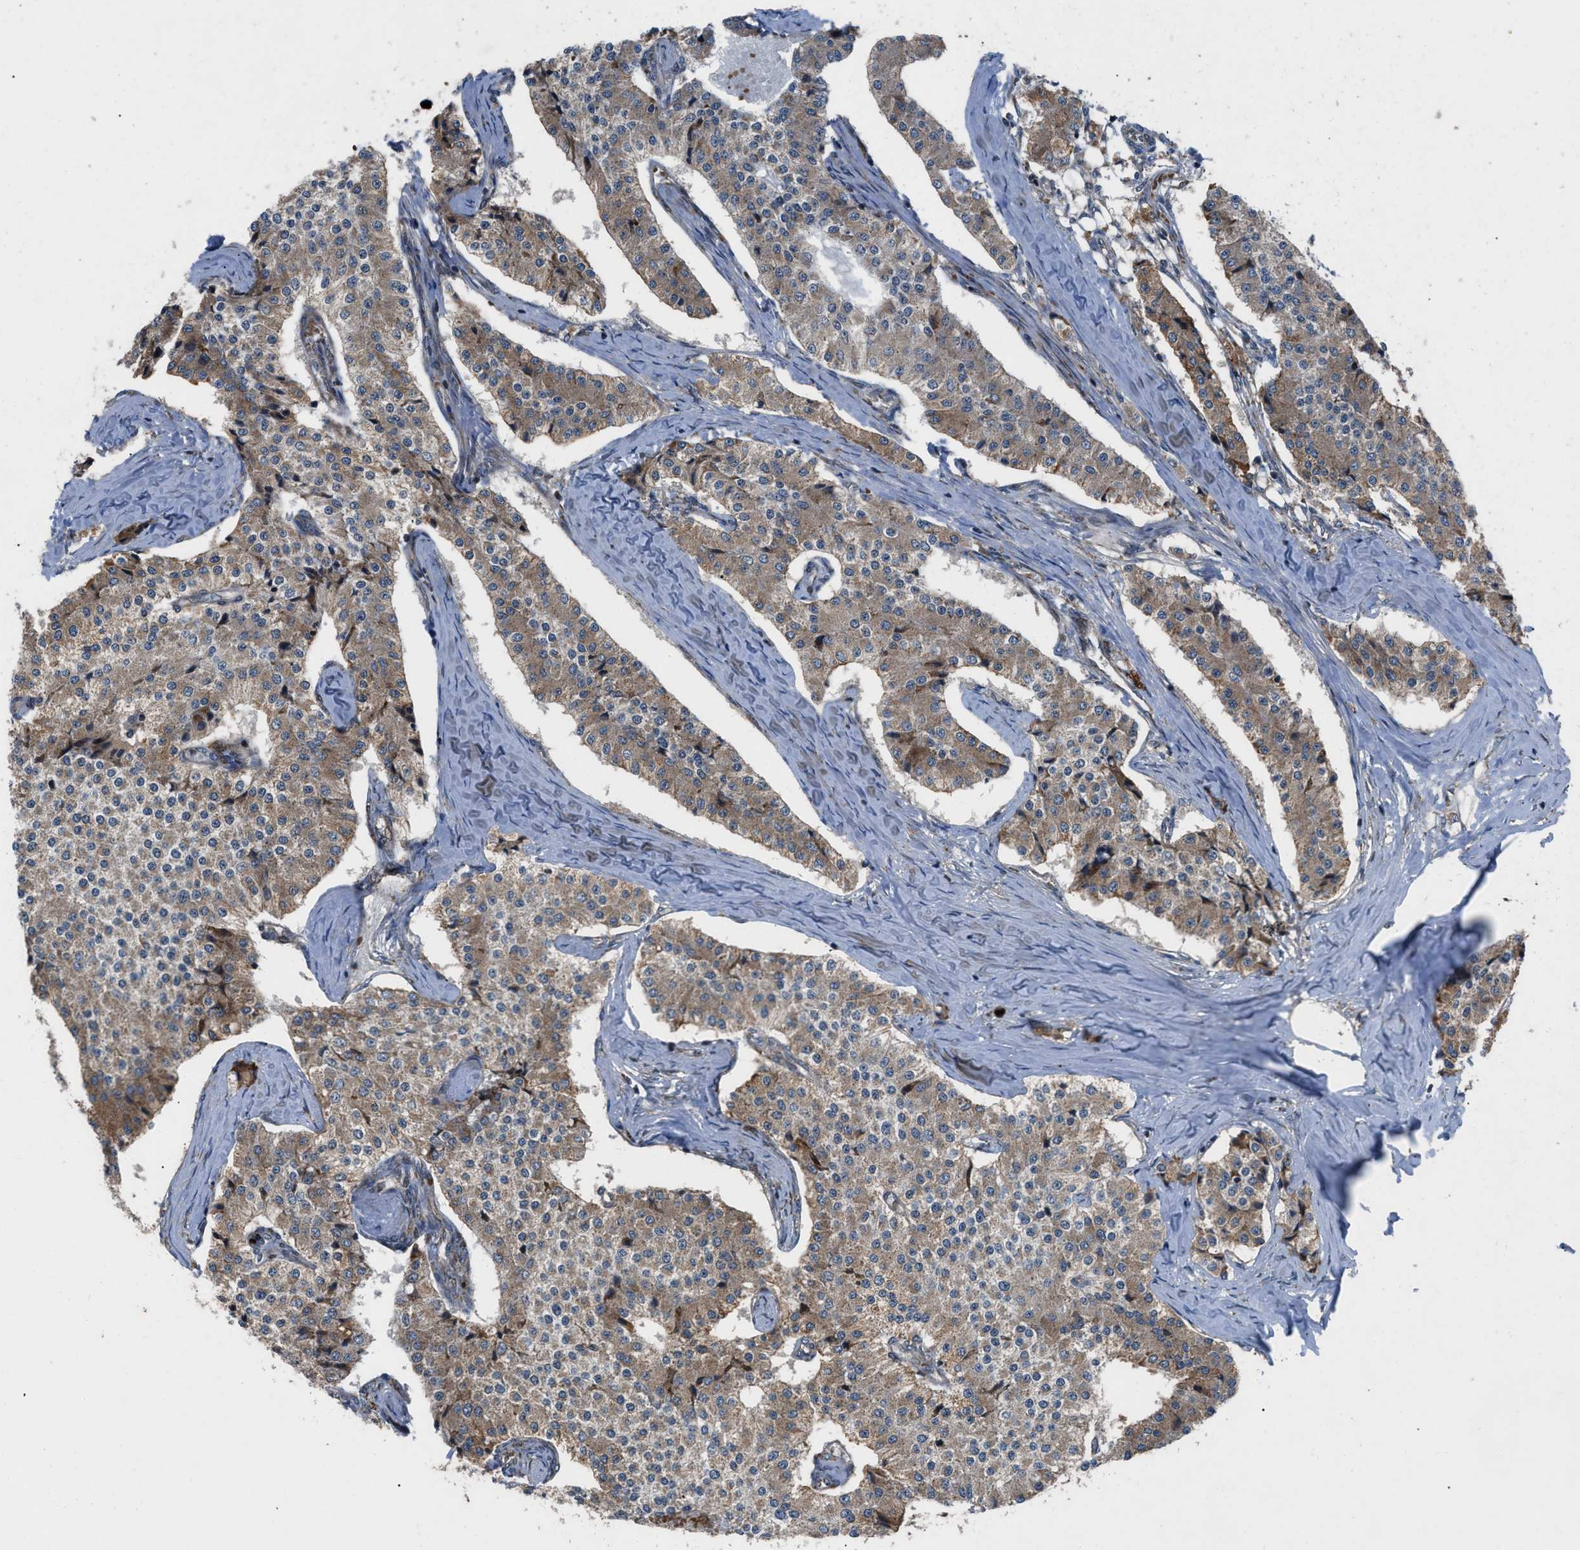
{"staining": {"intensity": "weak", "quantity": ">75%", "location": "cytoplasmic/membranous"}, "tissue": "carcinoid", "cell_type": "Tumor cells", "image_type": "cancer", "snomed": [{"axis": "morphology", "description": "Carcinoid, malignant, NOS"}, {"axis": "topography", "description": "Colon"}], "caption": "The histopathology image reveals immunohistochemical staining of malignant carcinoid. There is weak cytoplasmic/membranous positivity is identified in about >75% of tumor cells.", "gene": "AP3M2", "patient": {"sex": "female", "age": 52}}